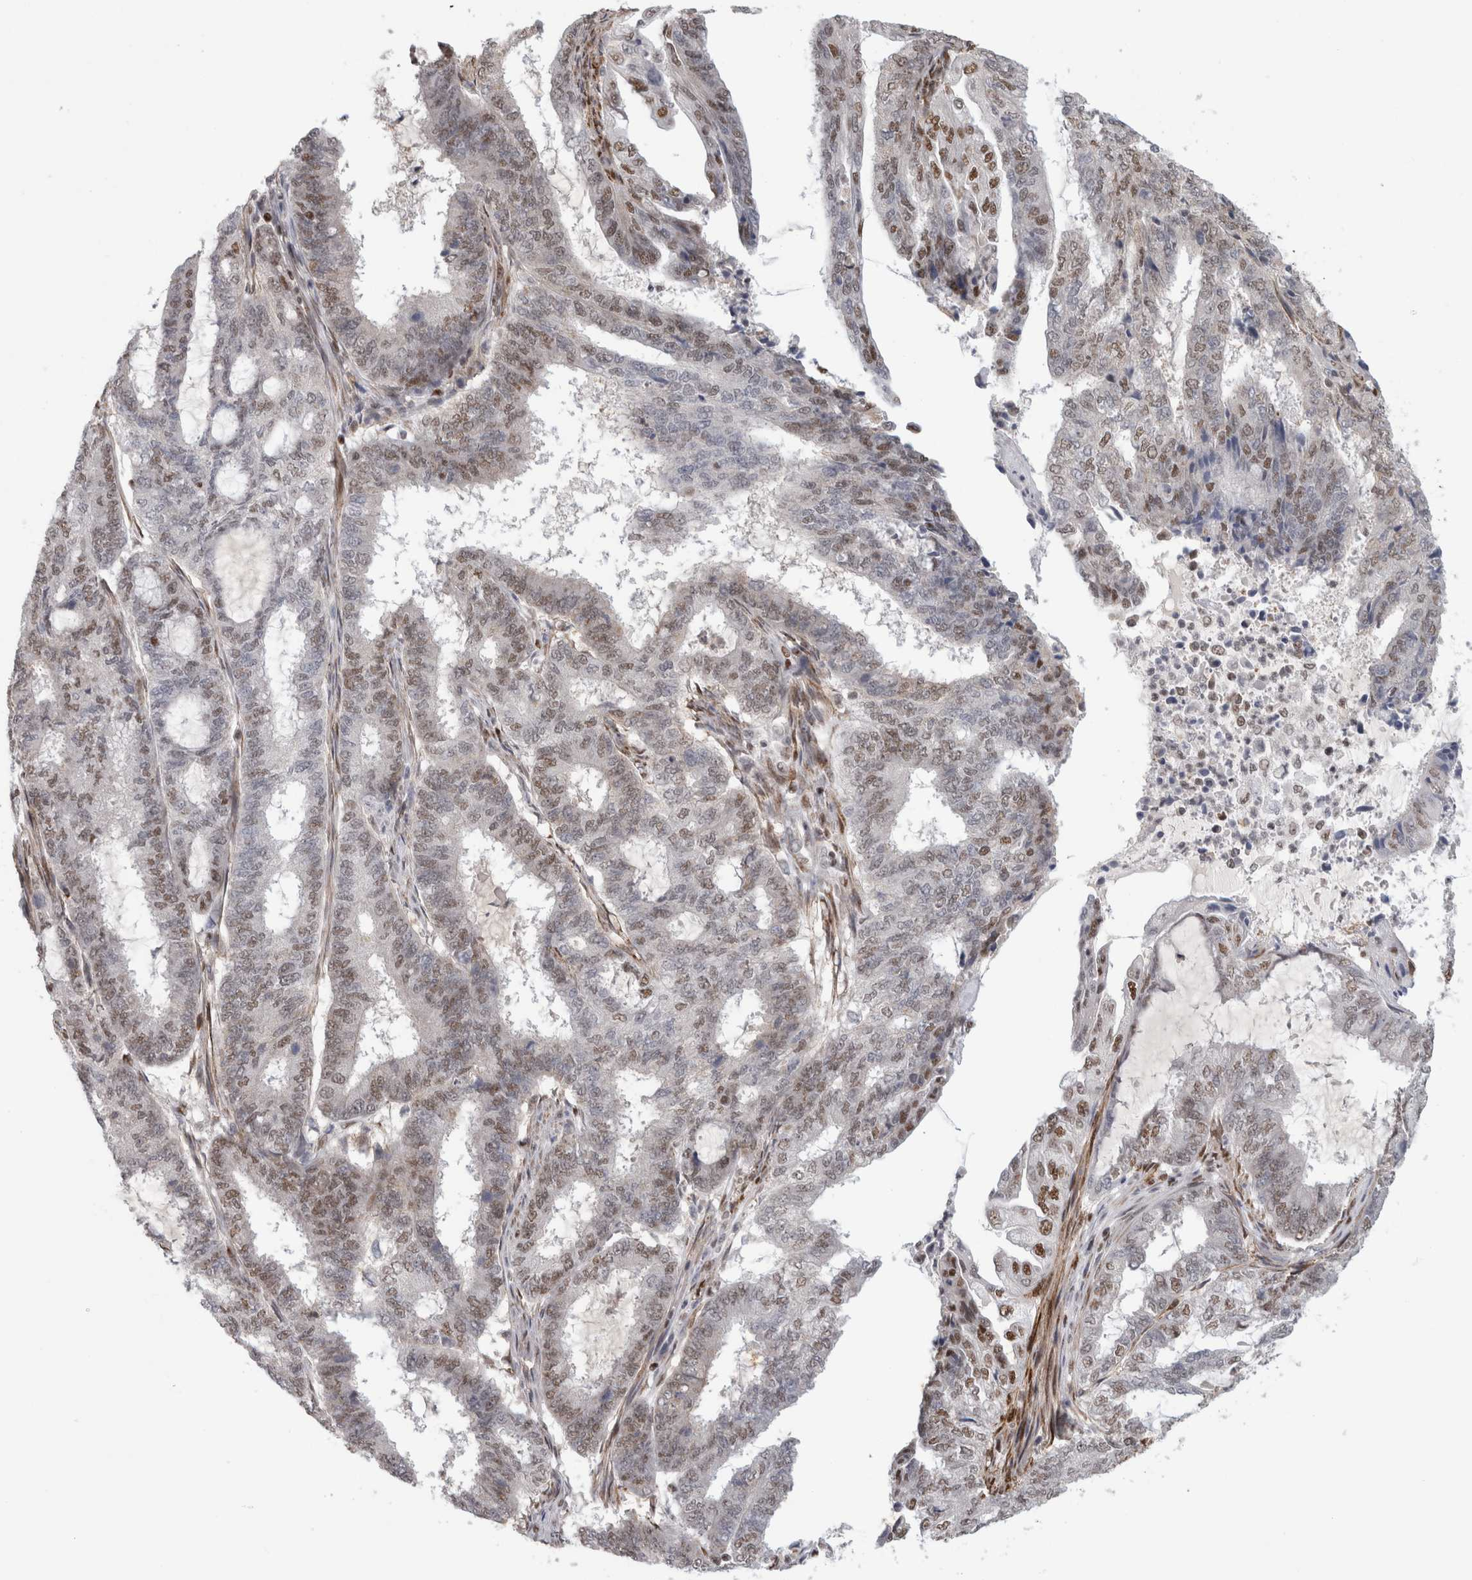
{"staining": {"intensity": "weak", "quantity": ">75%", "location": "nuclear"}, "tissue": "endometrial cancer", "cell_type": "Tumor cells", "image_type": "cancer", "snomed": [{"axis": "morphology", "description": "Adenocarcinoma, NOS"}, {"axis": "topography", "description": "Endometrium"}], "caption": "High-magnification brightfield microscopy of endometrial adenocarcinoma stained with DAB (brown) and counterstained with hematoxylin (blue). tumor cells exhibit weak nuclear expression is appreciated in approximately>75% of cells.", "gene": "SRARP", "patient": {"sex": "female", "age": 51}}